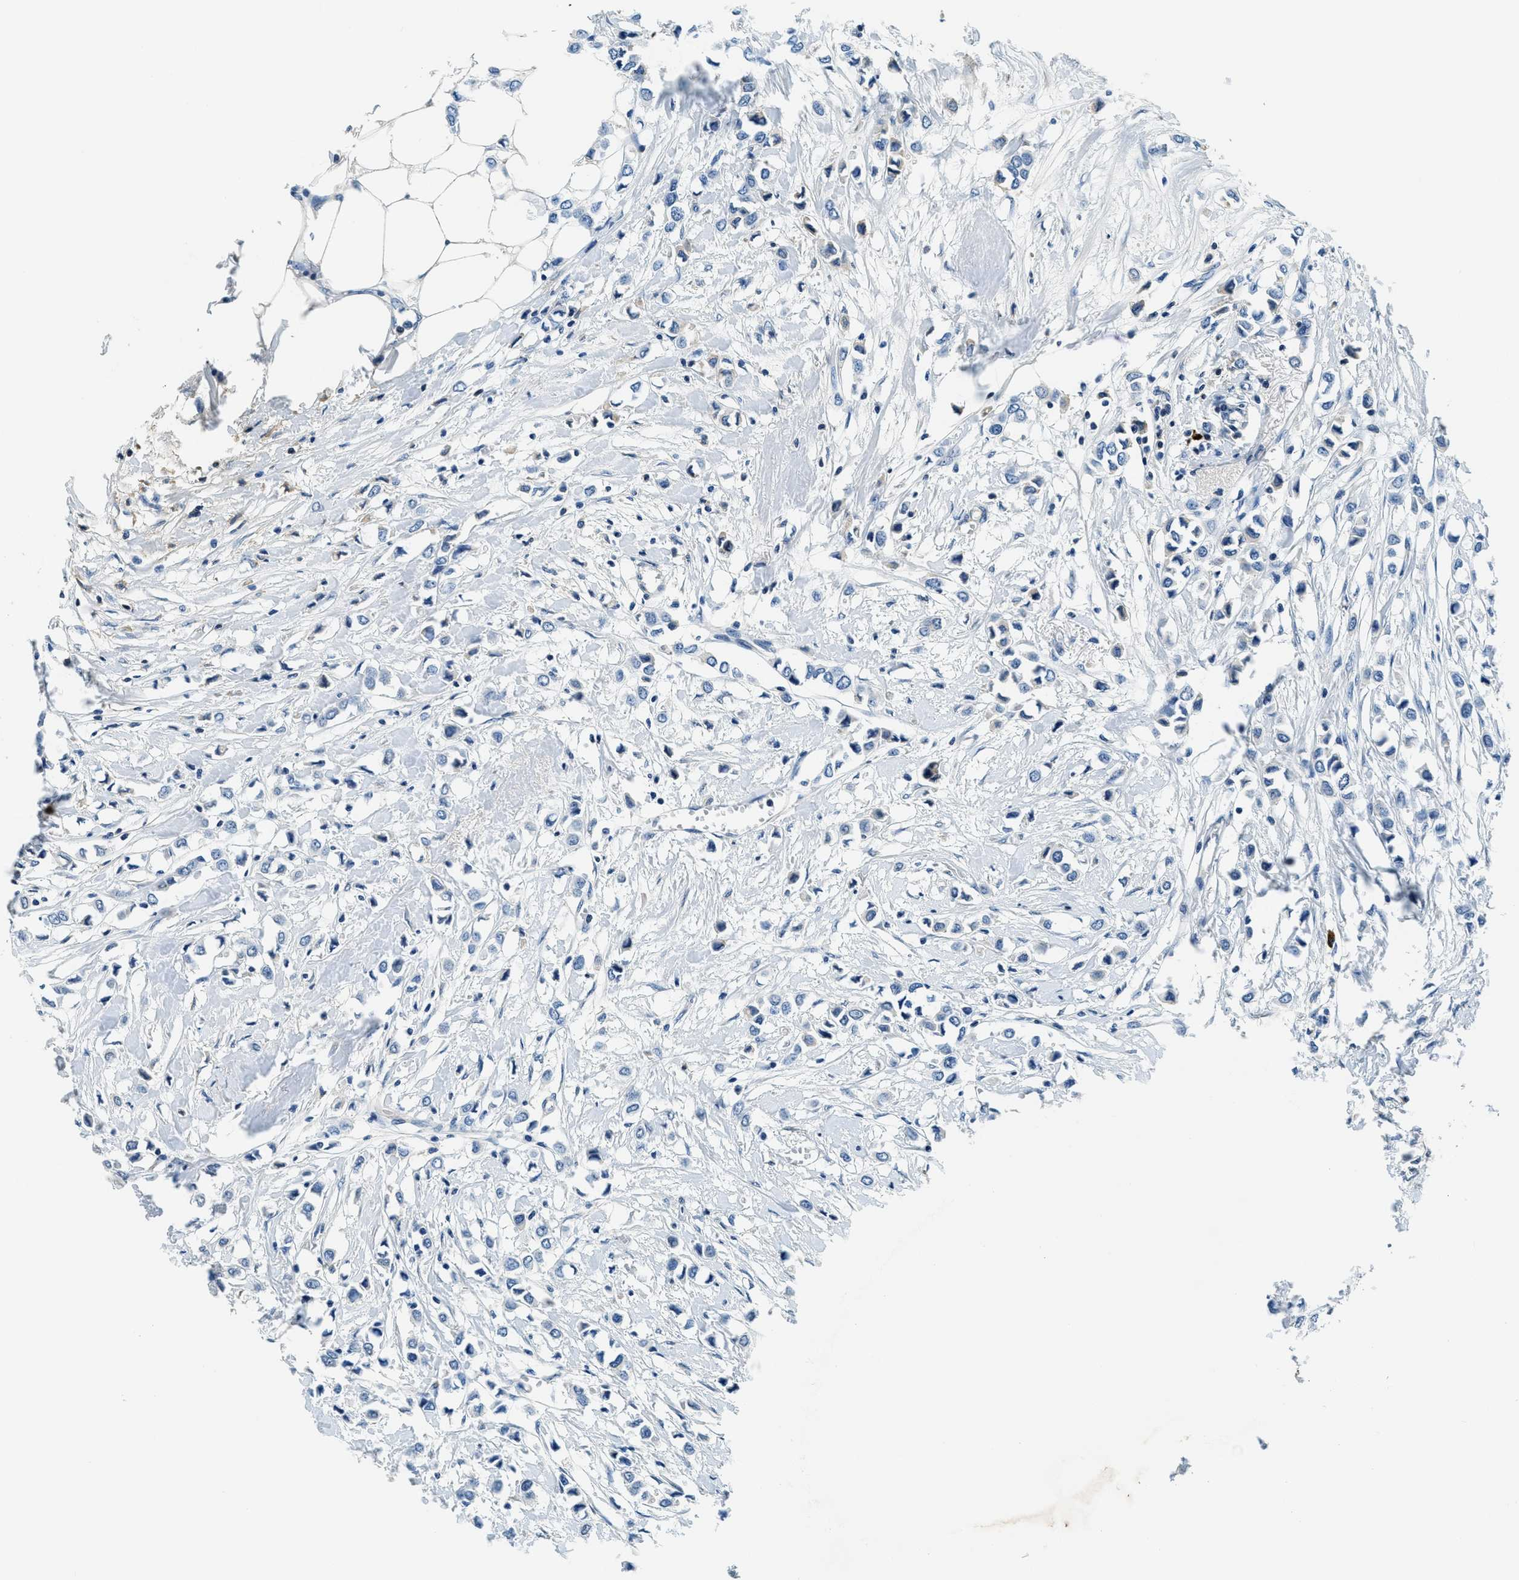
{"staining": {"intensity": "negative", "quantity": "none", "location": "none"}, "tissue": "breast cancer", "cell_type": "Tumor cells", "image_type": "cancer", "snomed": [{"axis": "morphology", "description": "Lobular carcinoma"}, {"axis": "topography", "description": "Breast"}], "caption": "This is an immunohistochemistry photomicrograph of breast cancer (lobular carcinoma). There is no staining in tumor cells.", "gene": "TMEM186", "patient": {"sex": "female", "age": 51}}